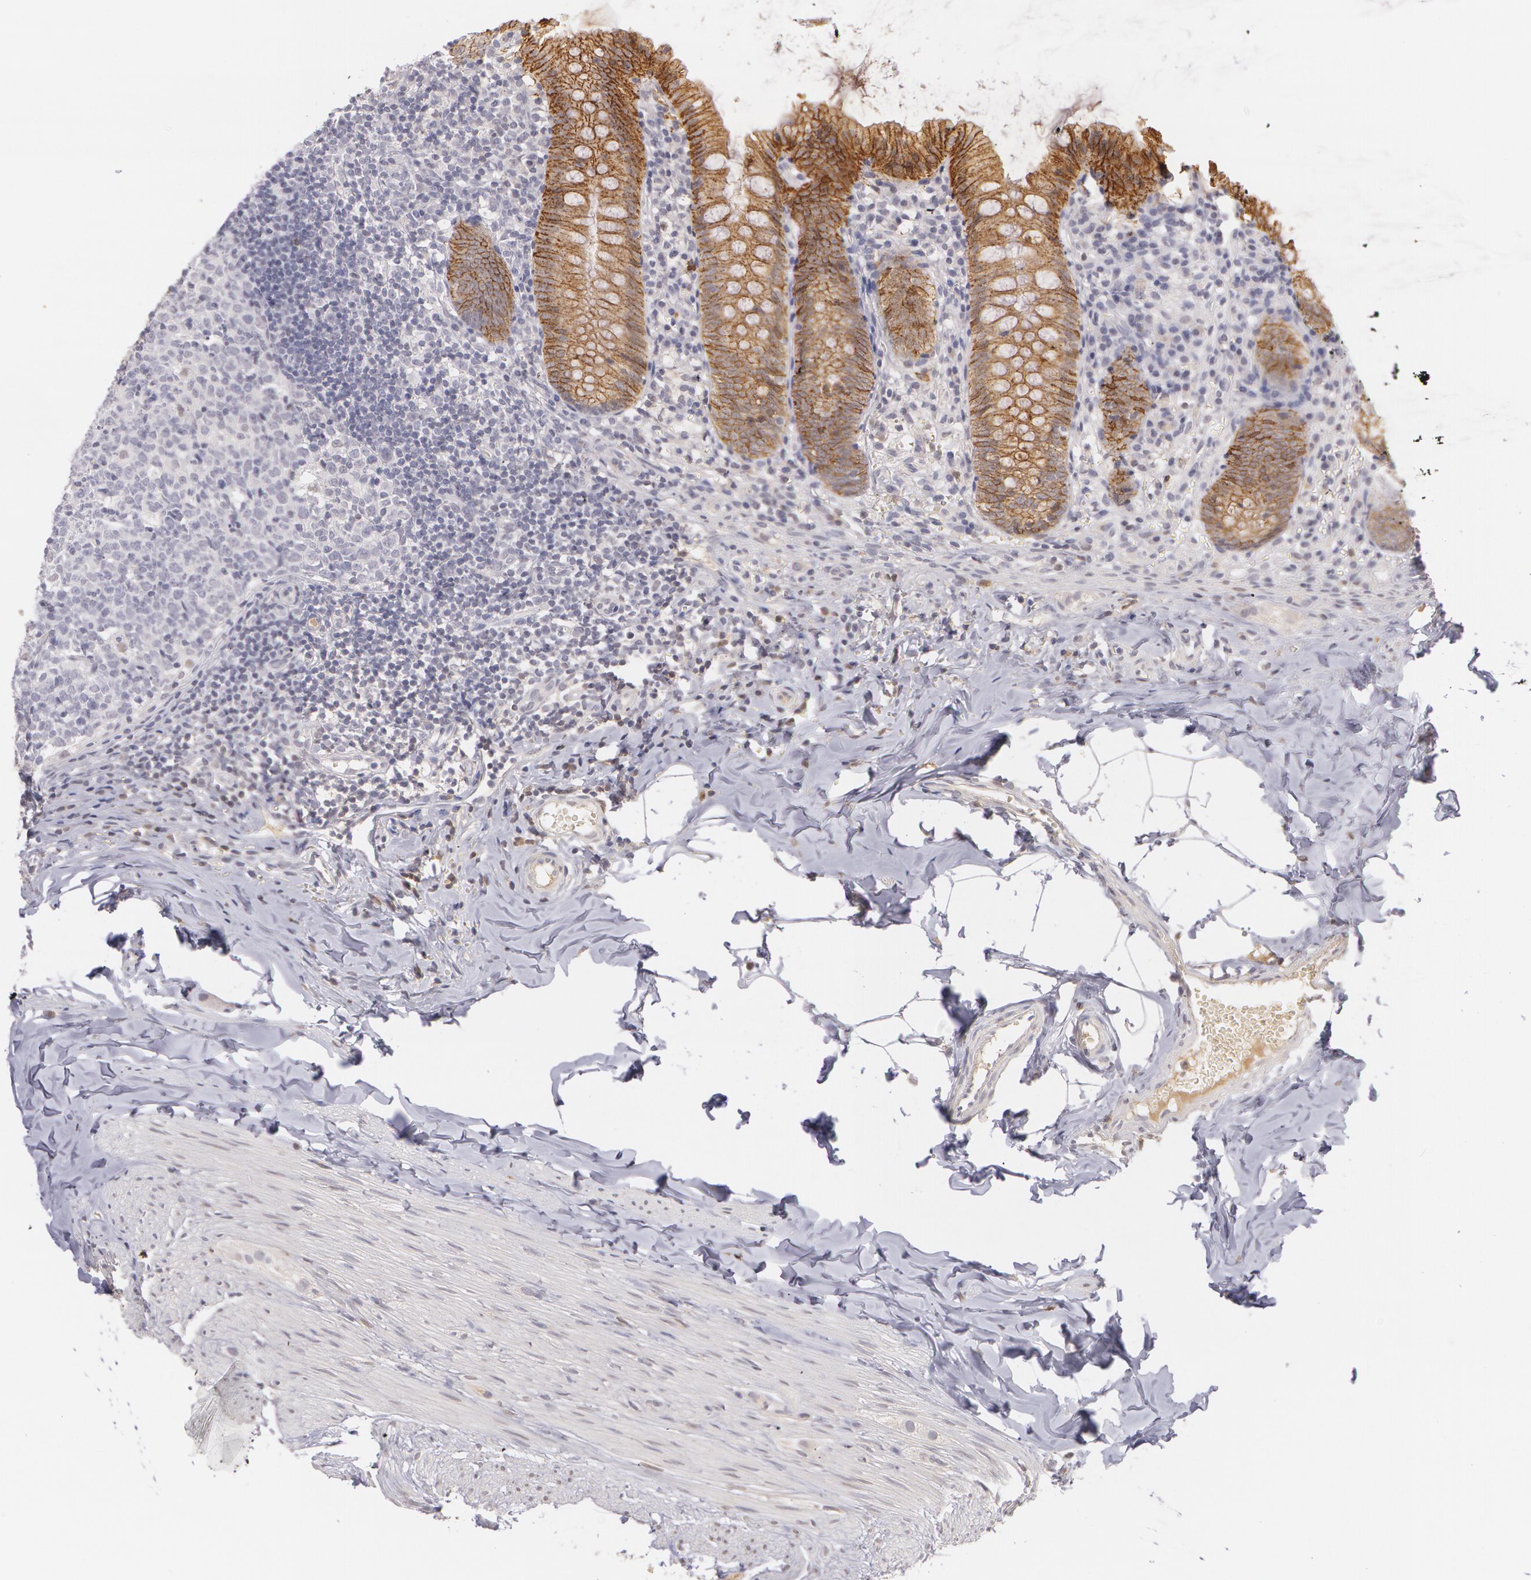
{"staining": {"intensity": "moderate", "quantity": ">75%", "location": "cytoplasmic/membranous"}, "tissue": "appendix", "cell_type": "Glandular cells", "image_type": "normal", "snomed": [{"axis": "morphology", "description": "Normal tissue, NOS"}, {"axis": "topography", "description": "Appendix"}], "caption": "Protein staining demonstrates moderate cytoplasmic/membranous positivity in approximately >75% of glandular cells in normal appendix.", "gene": "LBP", "patient": {"sex": "female", "age": 9}}